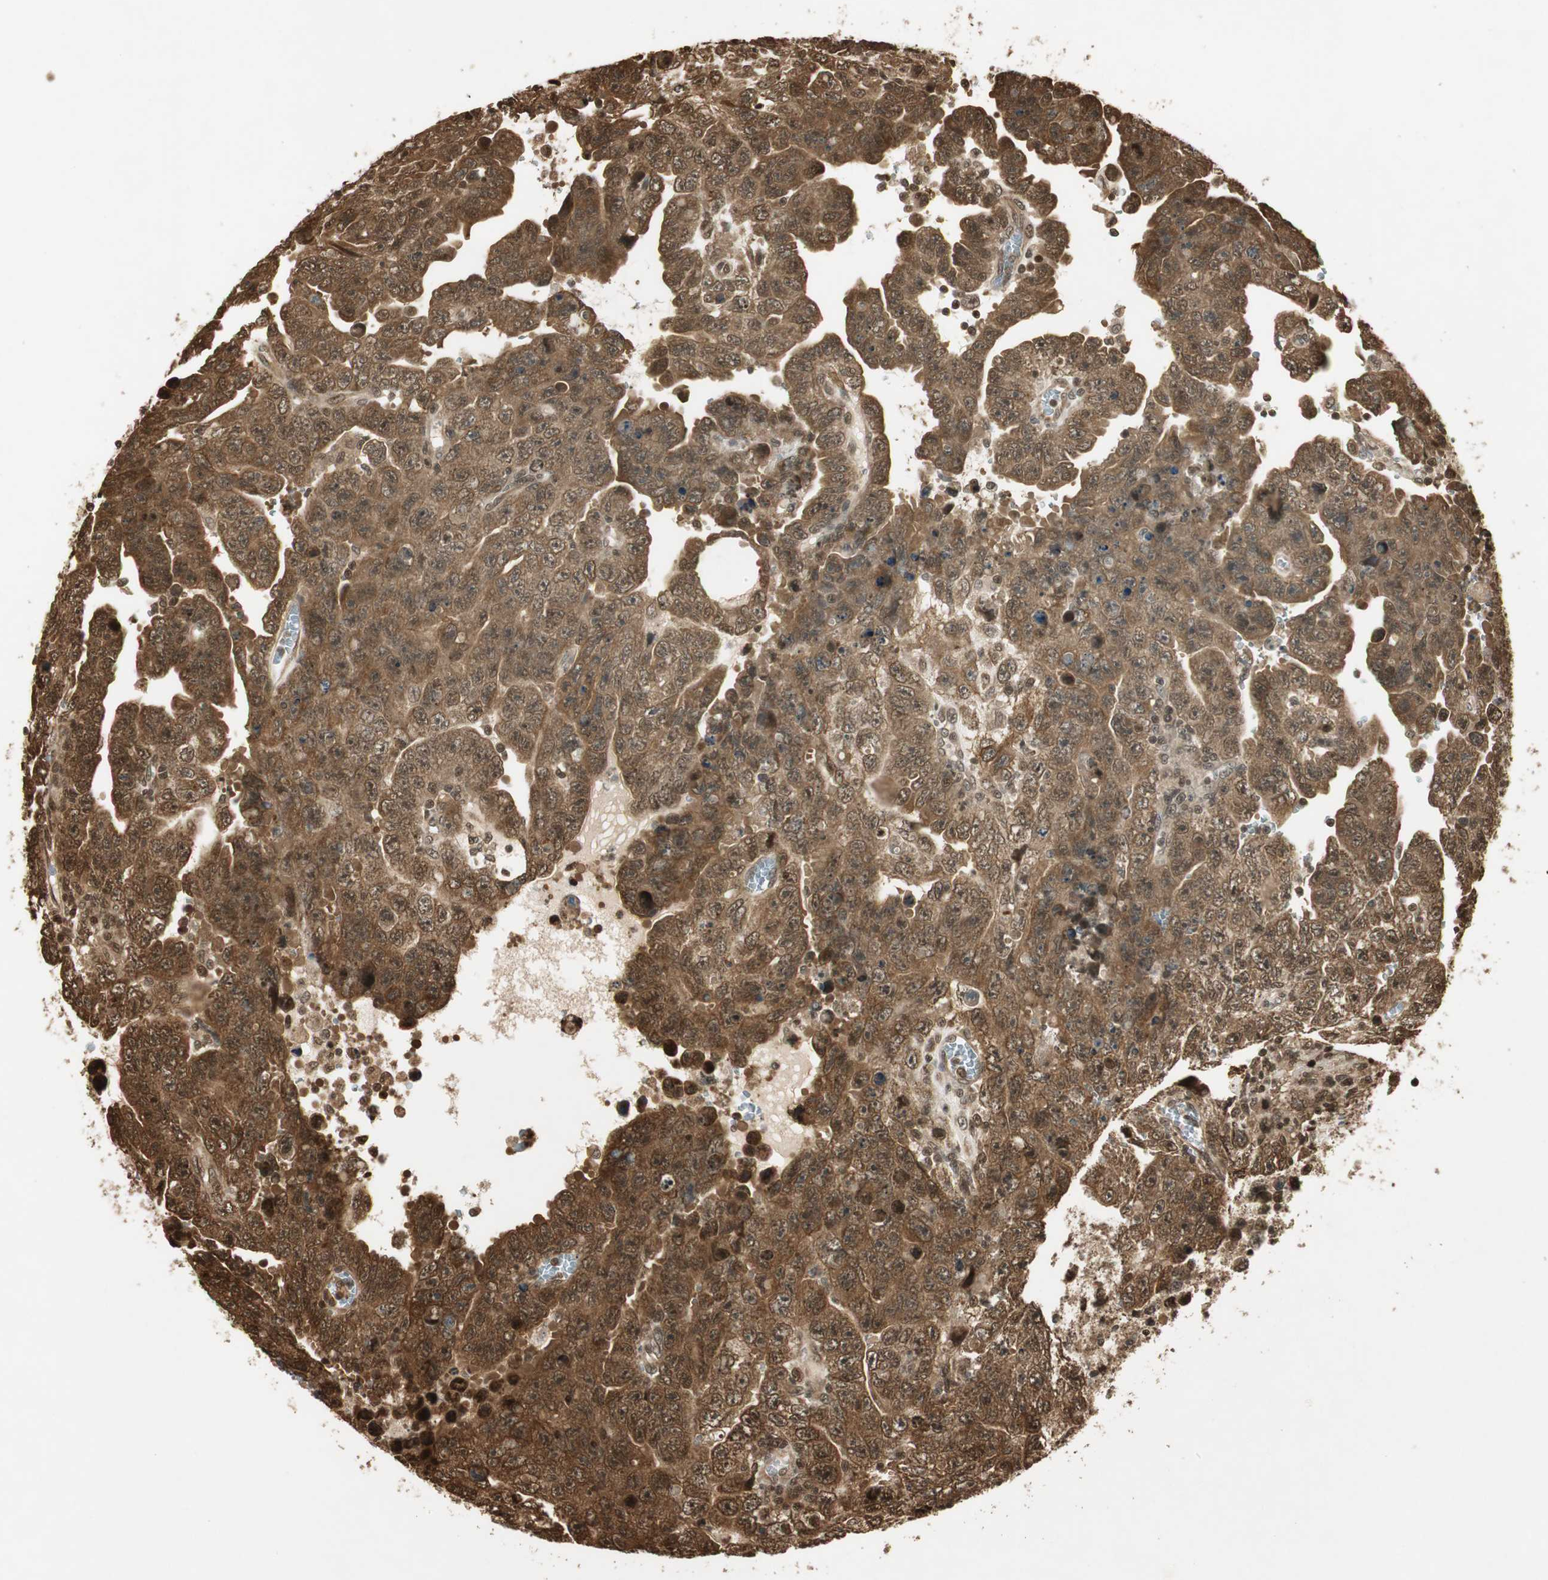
{"staining": {"intensity": "strong", "quantity": ">75%", "location": "cytoplasmic/membranous,nuclear"}, "tissue": "testis cancer", "cell_type": "Tumor cells", "image_type": "cancer", "snomed": [{"axis": "morphology", "description": "Carcinoma, Embryonal, NOS"}, {"axis": "topography", "description": "Testis"}], "caption": "IHC of human testis embryonal carcinoma reveals high levels of strong cytoplasmic/membranous and nuclear staining in approximately >75% of tumor cells.", "gene": "RPA3", "patient": {"sex": "male", "age": 28}}